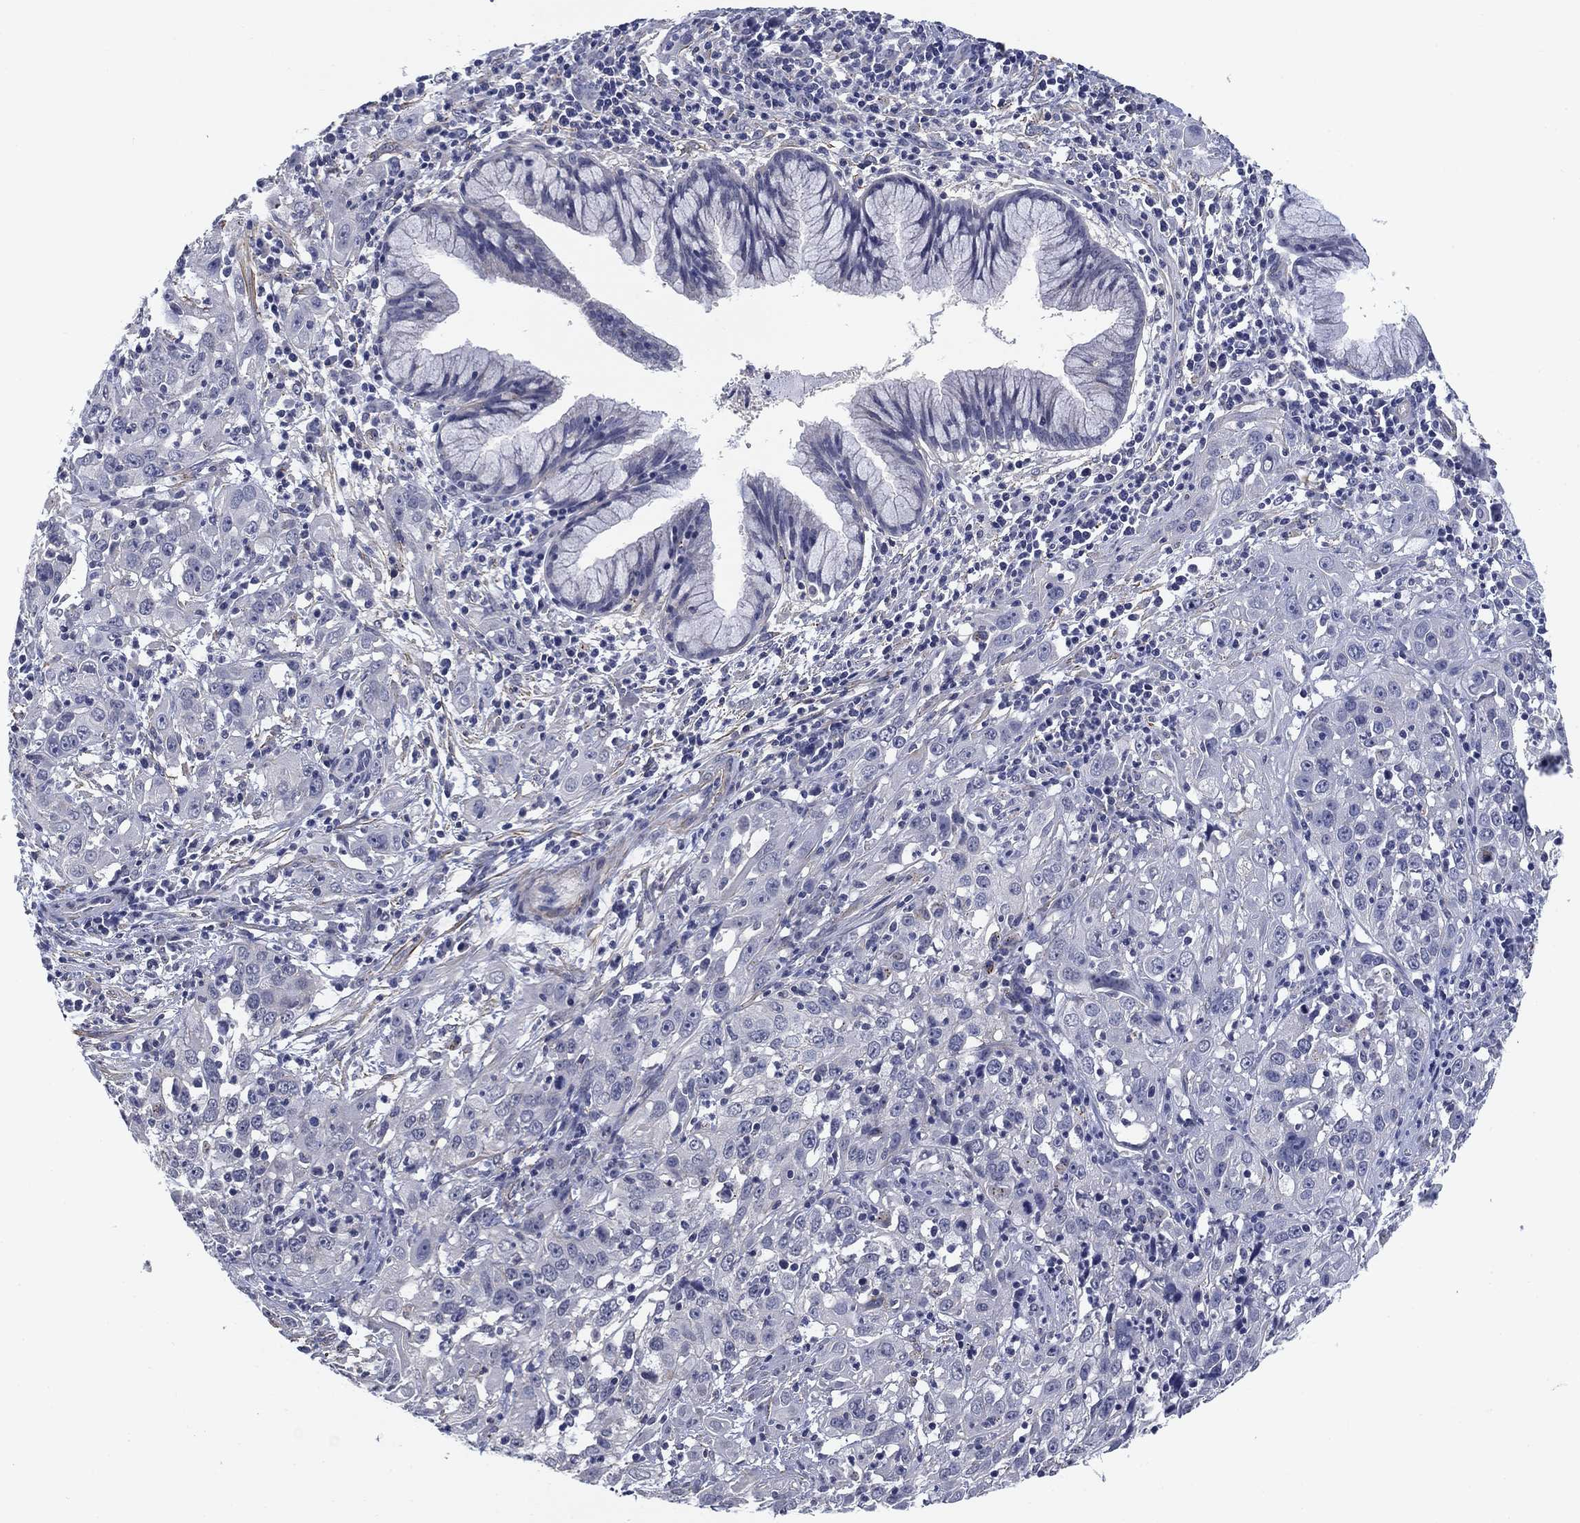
{"staining": {"intensity": "negative", "quantity": "none", "location": "none"}, "tissue": "cervical cancer", "cell_type": "Tumor cells", "image_type": "cancer", "snomed": [{"axis": "morphology", "description": "Squamous cell carcinoma, NOS"}, {"axis": "topography", "description": "Cervix"}], "caption": "DAB immunohistochemical staining of human squamous cell carcinoma (cervical) displays no significant staining in tumor cells. Nuclei are stained in blue.", "gene": "OTUB2", "patient": {"sex": "female", "age": 32}}